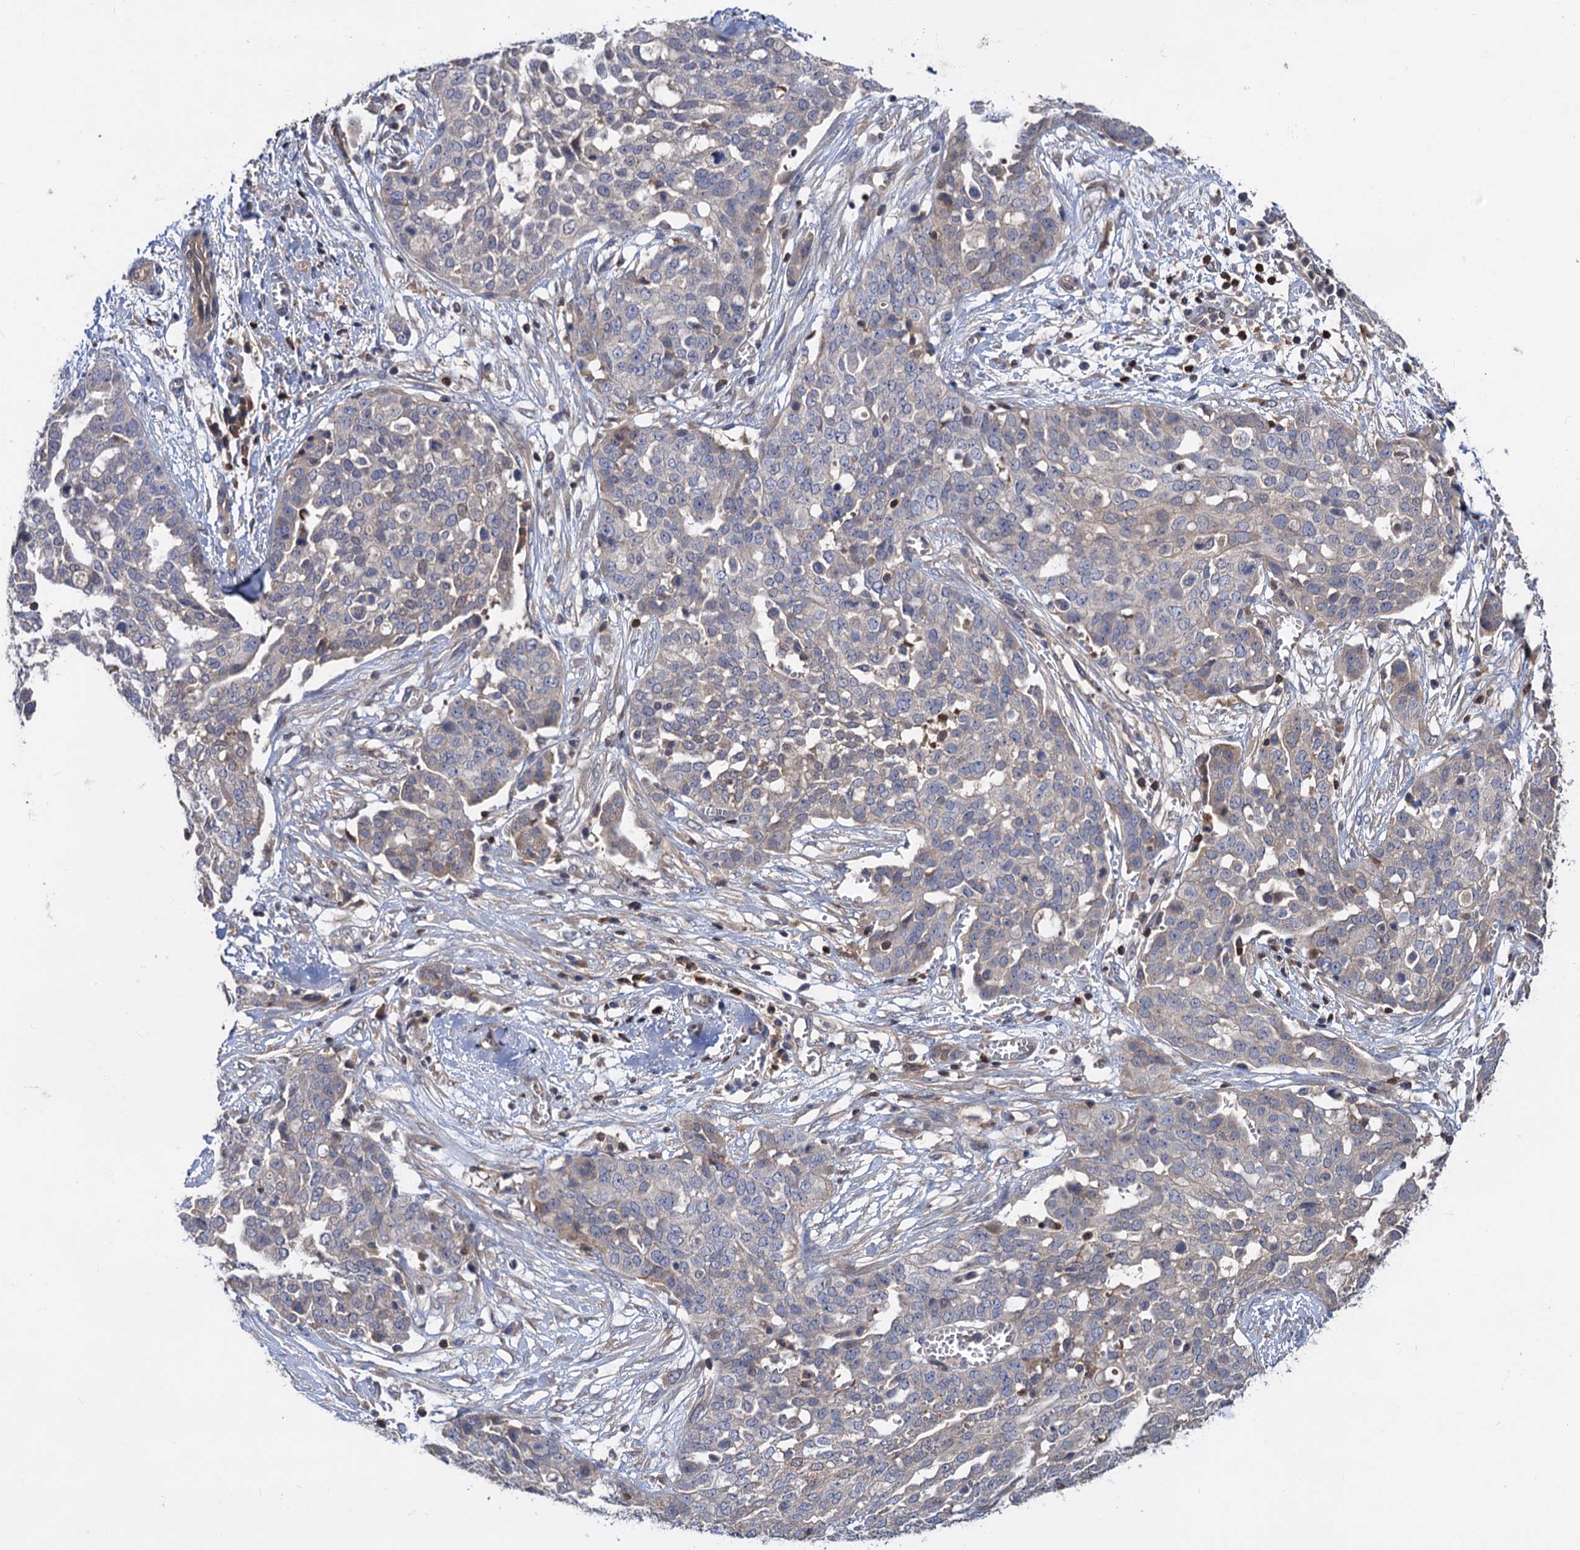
{"staining": {"intensity": "negative", "quantity": "none", "location": "none"}, "tissue": "ovarian cancer", "cell_type": "Tumor cells", "image_type": "cancer", "snomed": [{"axis": "morphology", "description": "Cystadenocarcinoma, serous, NOS"}, {"axis": "topography", "description": "Soft tissue"}, {"axis": "topography", "description": "Ovary"}], "caption": "This photomicrograph is of ovarian cancer (serous cystadenocarcinoma) stained with immunohistochemistry to label a protein in brown with the nuclei are counter-stained blue. There is no positivity in tumor cells.", "gene": "DGKA", "patient": {"sex": "female", "age": 57}}